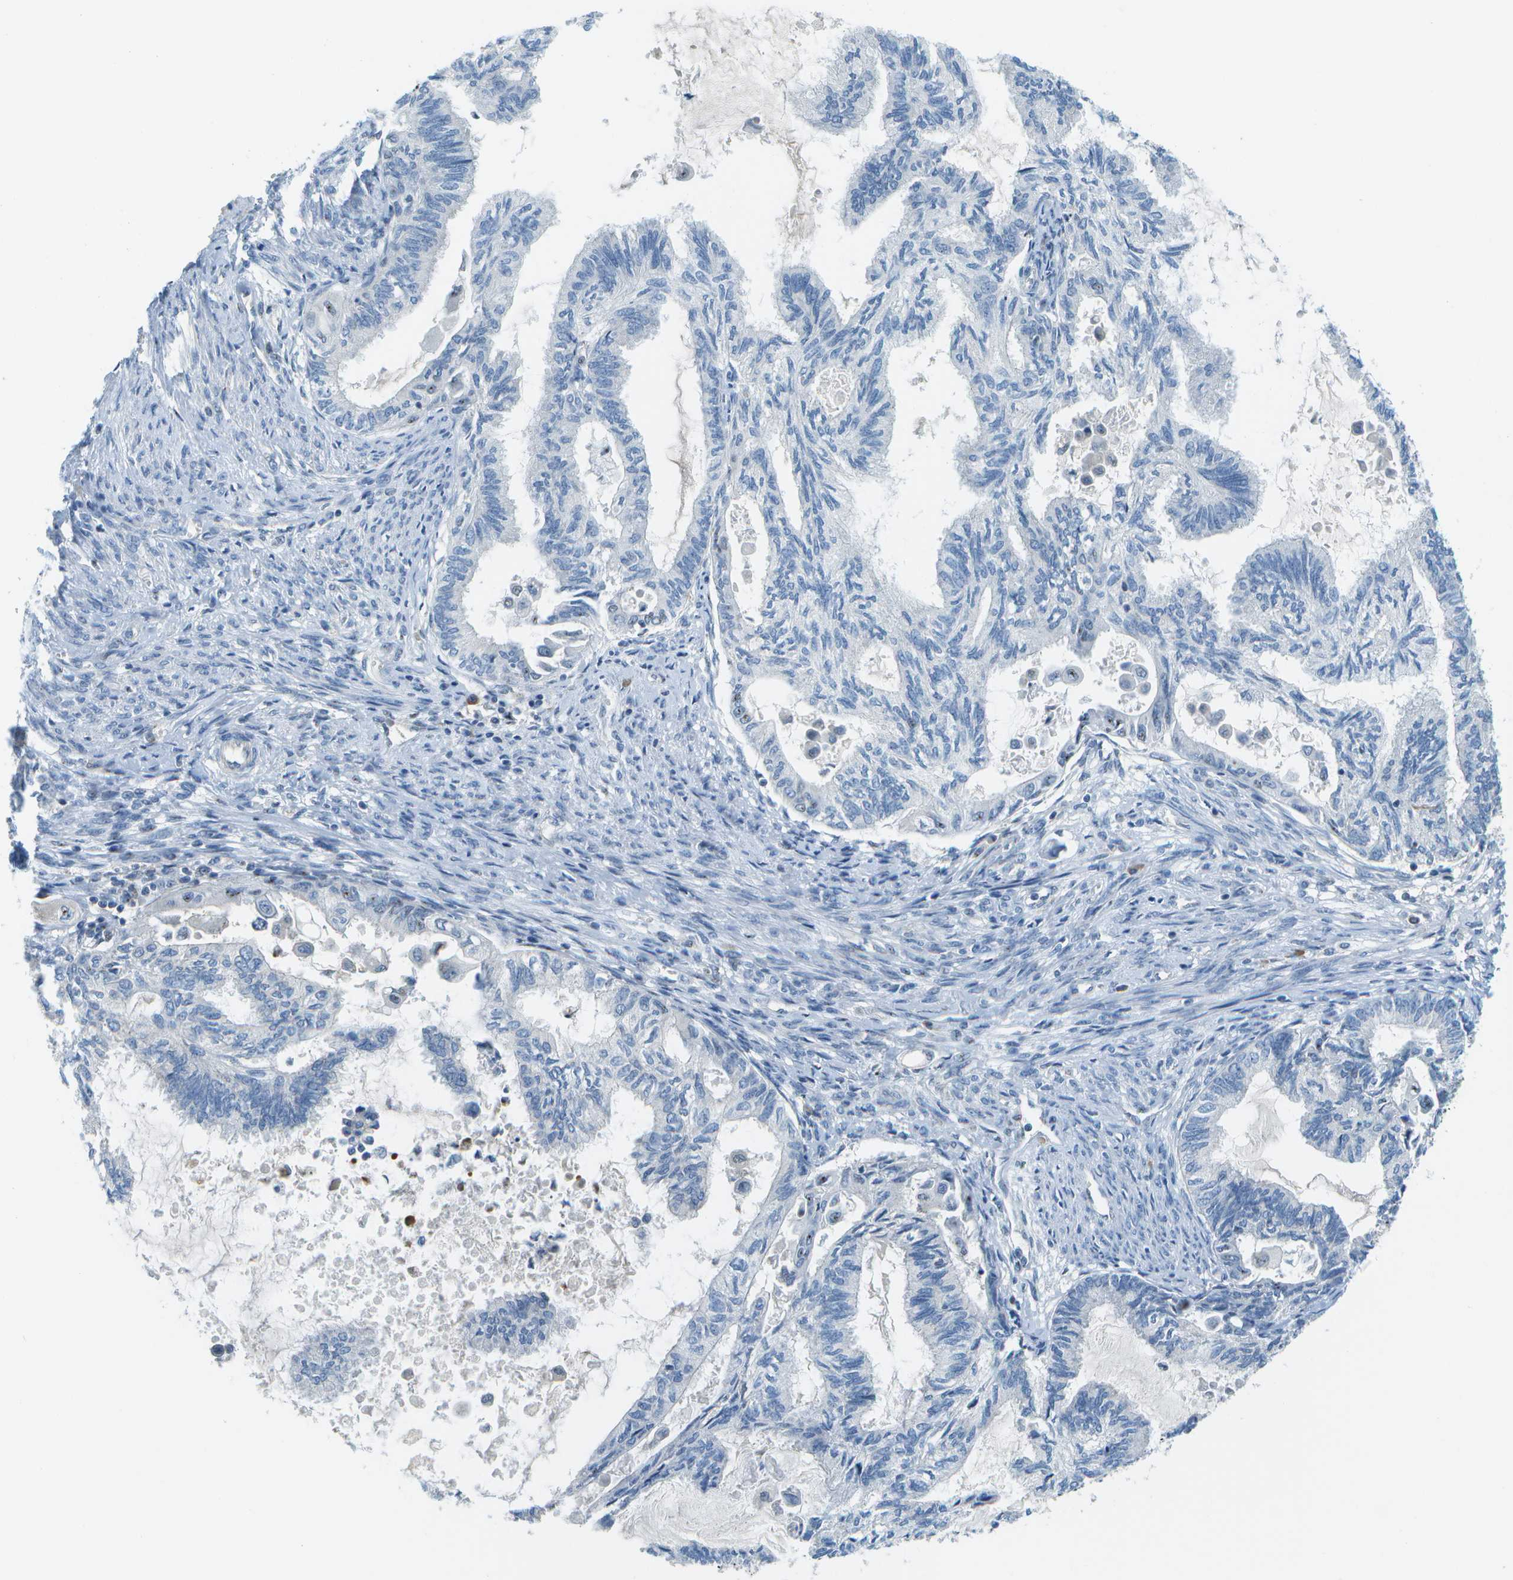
{"staining": {"intensity": "negative", "quantity": "none", "location": "none"}, "tissue": "cervical cancer", "cell_type": "Tumor cells", "image_type": "cancer", "snomed": [{"axis": "morphology", "description": "Normal tissue, NOS"}, {"axis": "morphology", "description": "Adenocarcinoma, NOS"}, {"axis": "topography", "description": "Cervix"}, {"axis": "topography", "description": "Endometrium"}], "caption": "Immunohistochemistry of human cervical cancer (adenocarcinoma) displays no staining in tumor cells. (DAB (3,3'-diaminobenzidine) immunohistochemistry with hematoxylin counter stain).", "gene": "PTGIS", "patient": {"sex": "female", "age": 86}}